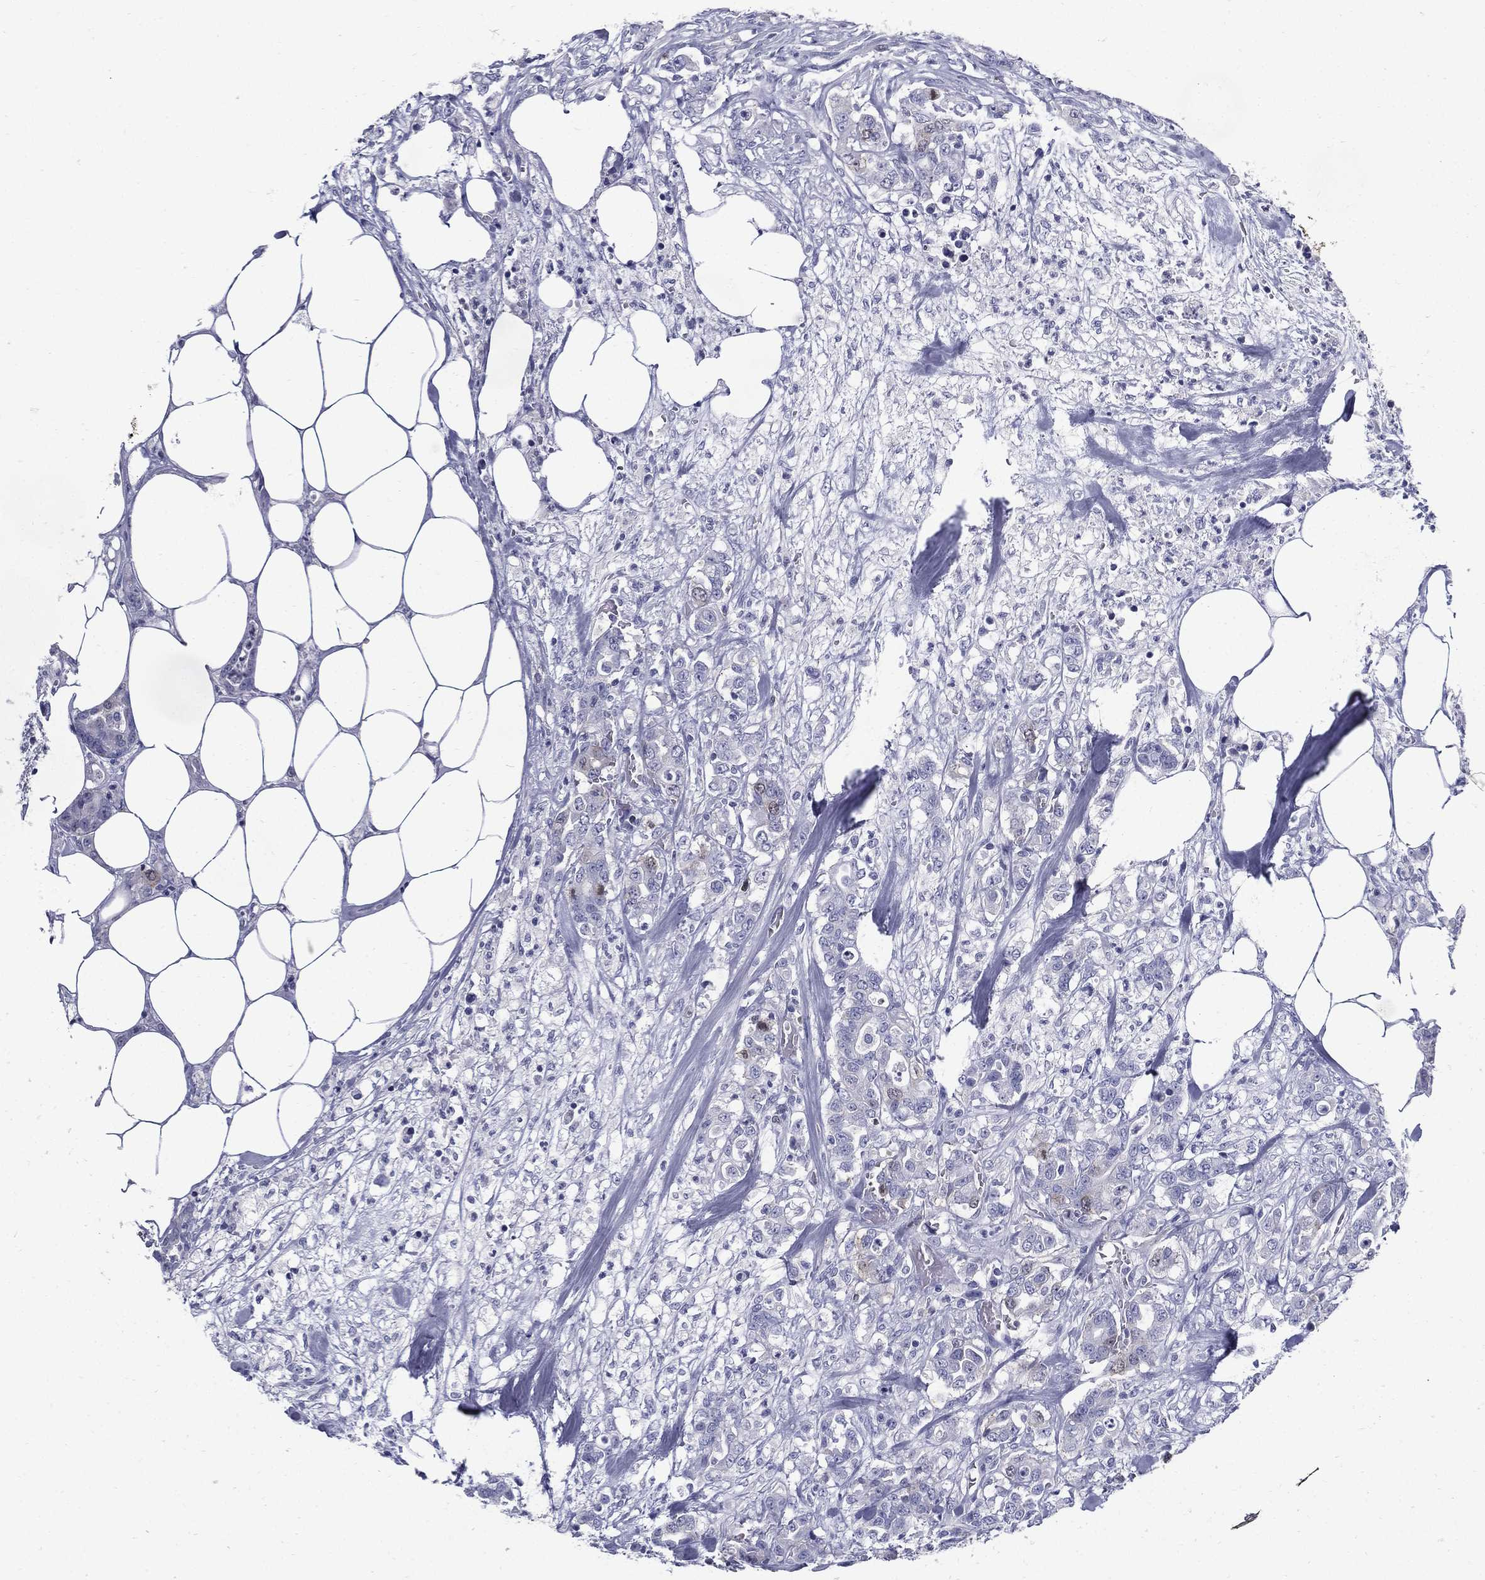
{"staining": {"intensity": "negative", "quantity": "none", "location": "none"}, "tissue": "colorectal cancer", "cell_type": "Tumor cells", "image_type": "cancer", "snomed": [{"axis": "morphology", "description": "Adenocarcinoma, NOS"}, {"axis": "topography", "description": "Colon"}], "caption": "A histopathology image of colorectal adenocarcinoma stained for a protein shows no brown staining in tumor cells. (DAB (3,3'-diaminobenzidine) IHC visualized using brightfield microscopy, high magnification).", "gene": "KIF2C", "patient": {"sex": "female", "age": 69}}